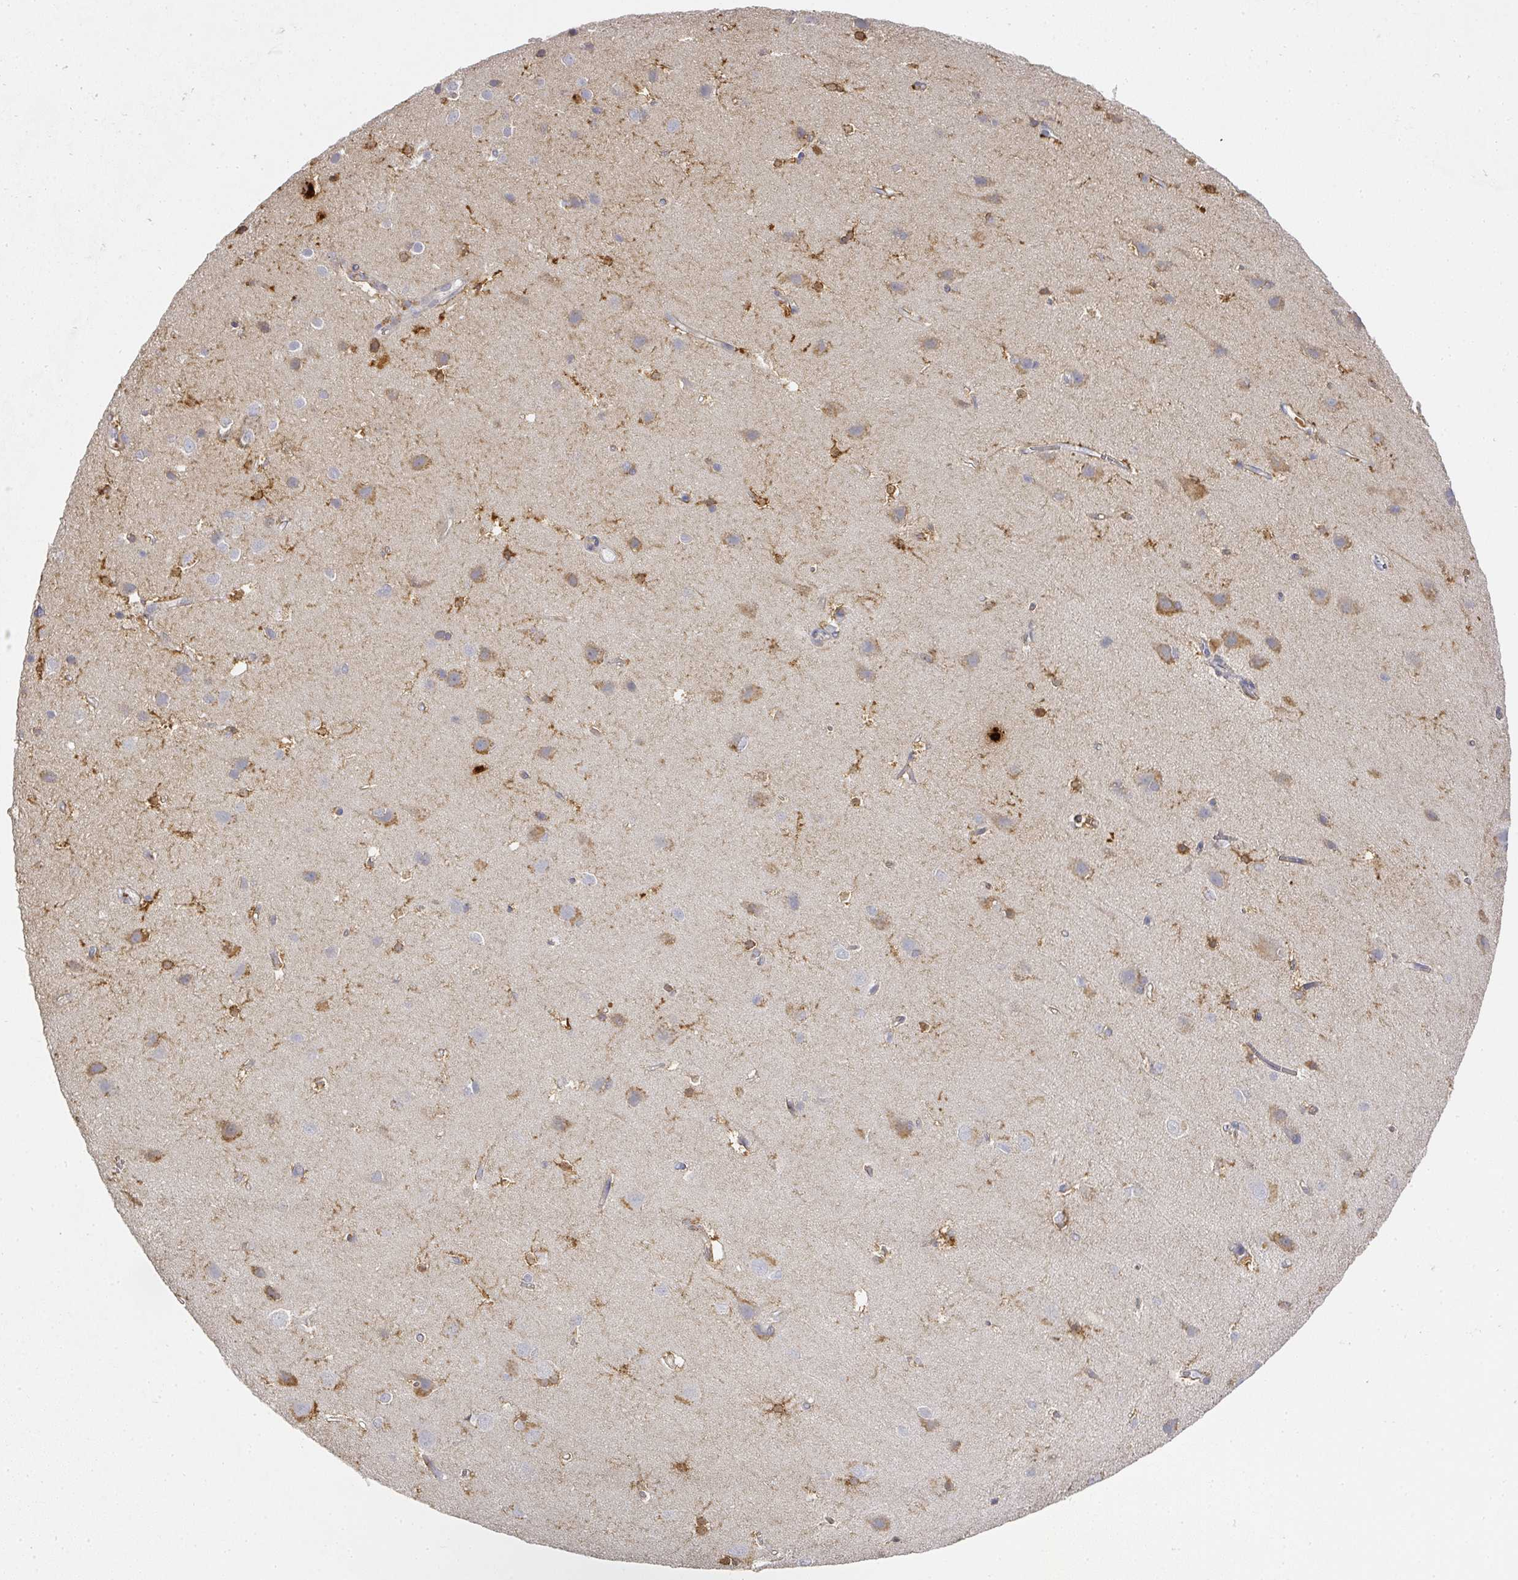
{"staining": {"intensity": "weak", "quantity": ">75%", "location": "cytoplasmic/membranous"}, "tissue": "cerebral cortex", "cell_type": "Endothelial cells", "image_type": "normal", "snomed": [{"axis": "morphology", "description": "Normal tissue, NOS"}, {"axis": "topography", "description": "Cerebral cortex"}], "caption": "A micrograph of human cerebral cortex stained for a protein displays weak cytoplasmic/membranous brown staining in endothelial cells. (DAB = brown stain, brightfield microscopy at high magnification).", "gene": "CAMP", "patient": {"sex": "male", "age": 37}}